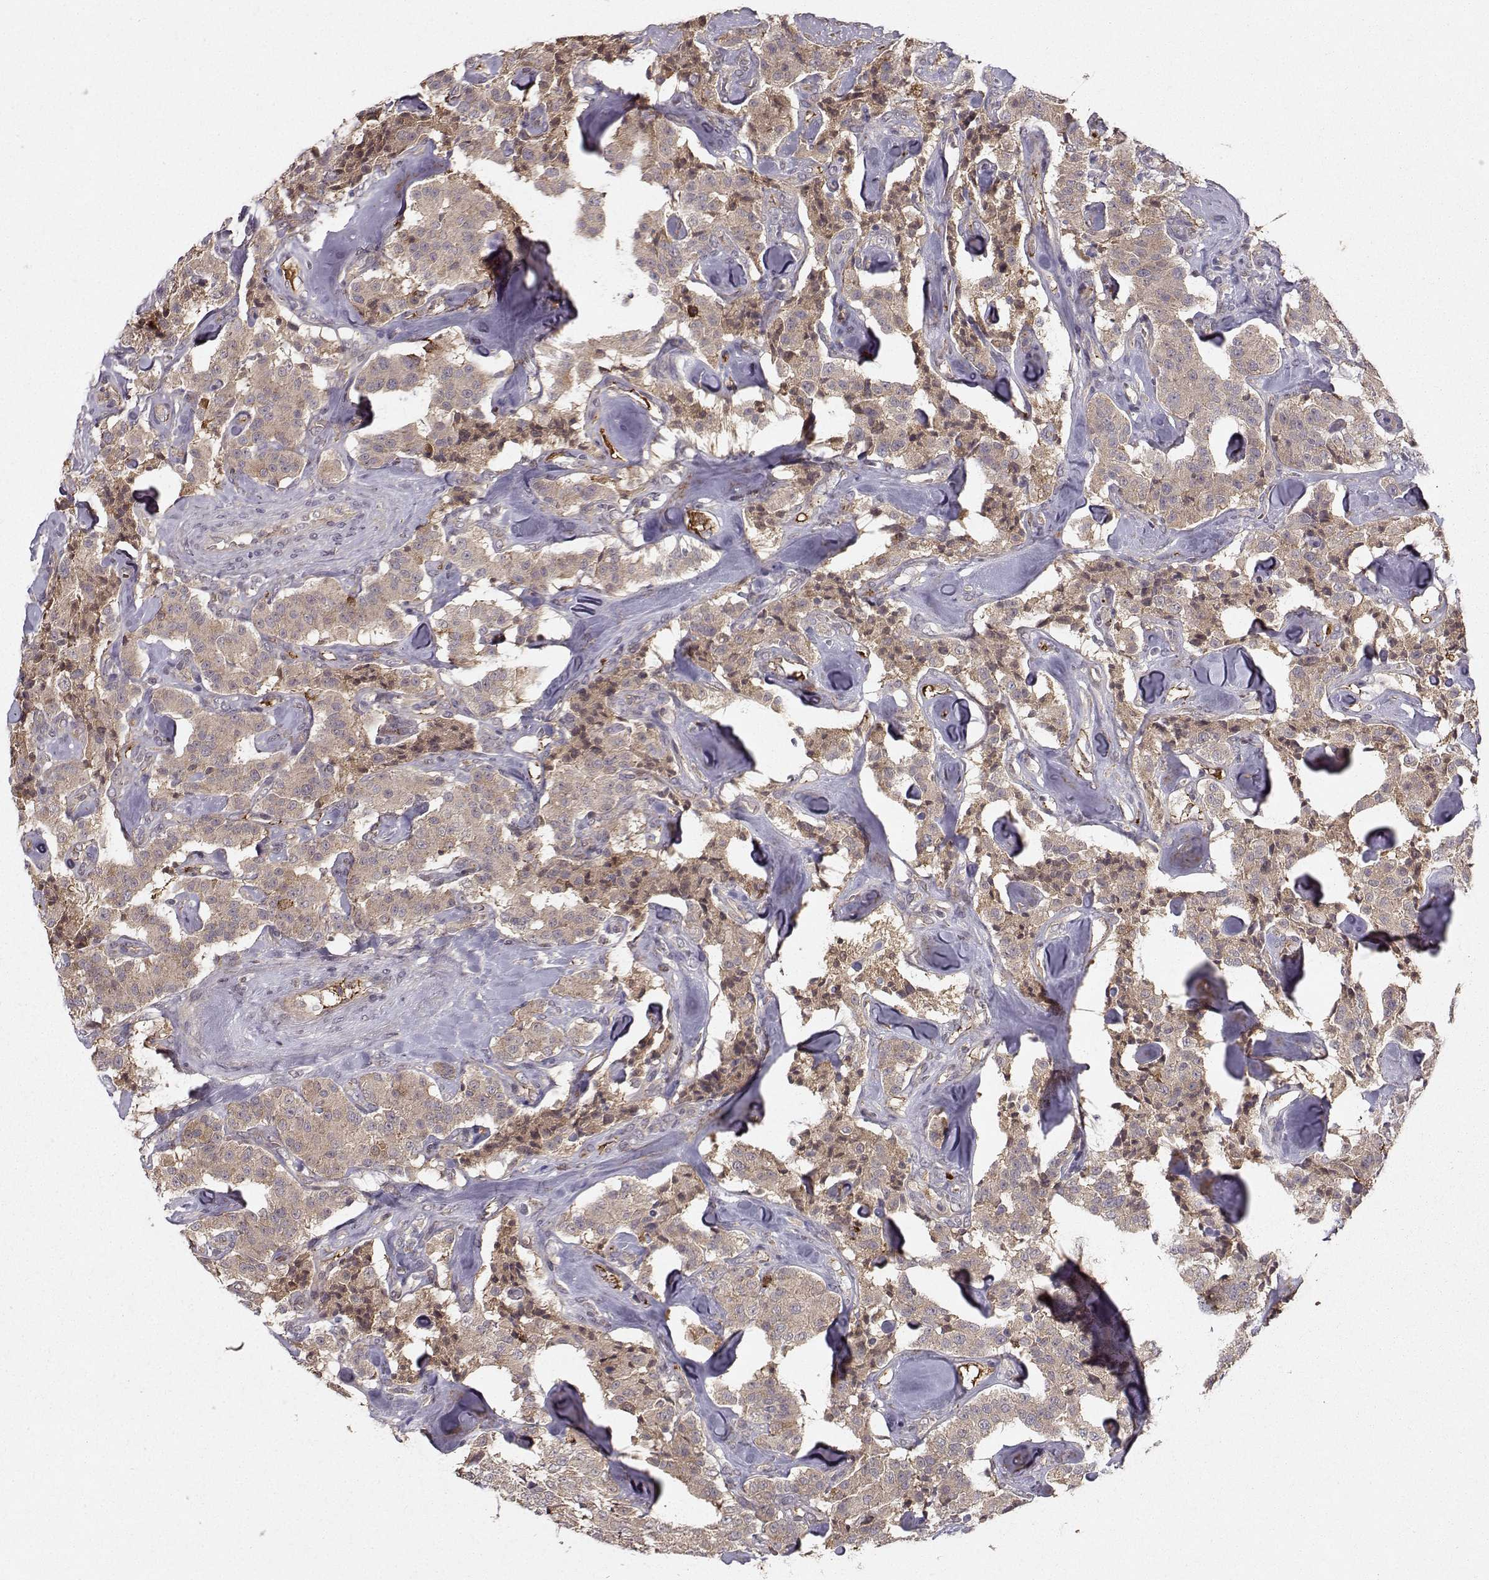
{"staining": {"intensity": "weak", "quantity": "<25%", "location": "cytoplasmic/membranous"}, "tissue": "carcinoid", "cell_type": "Tumor cells", "image_type": "cancer", "snomed": [{"axis": "morphology", "description": "Carcinoid, malignant, NOS"}, {"axis": "topography", "description": "Pancreas"}], "caption": "An image of human malignant carcinoid is negative for staining in tumor cells.", "gene": "WNT6", "patient": {"sex": "male", "age": 41}}